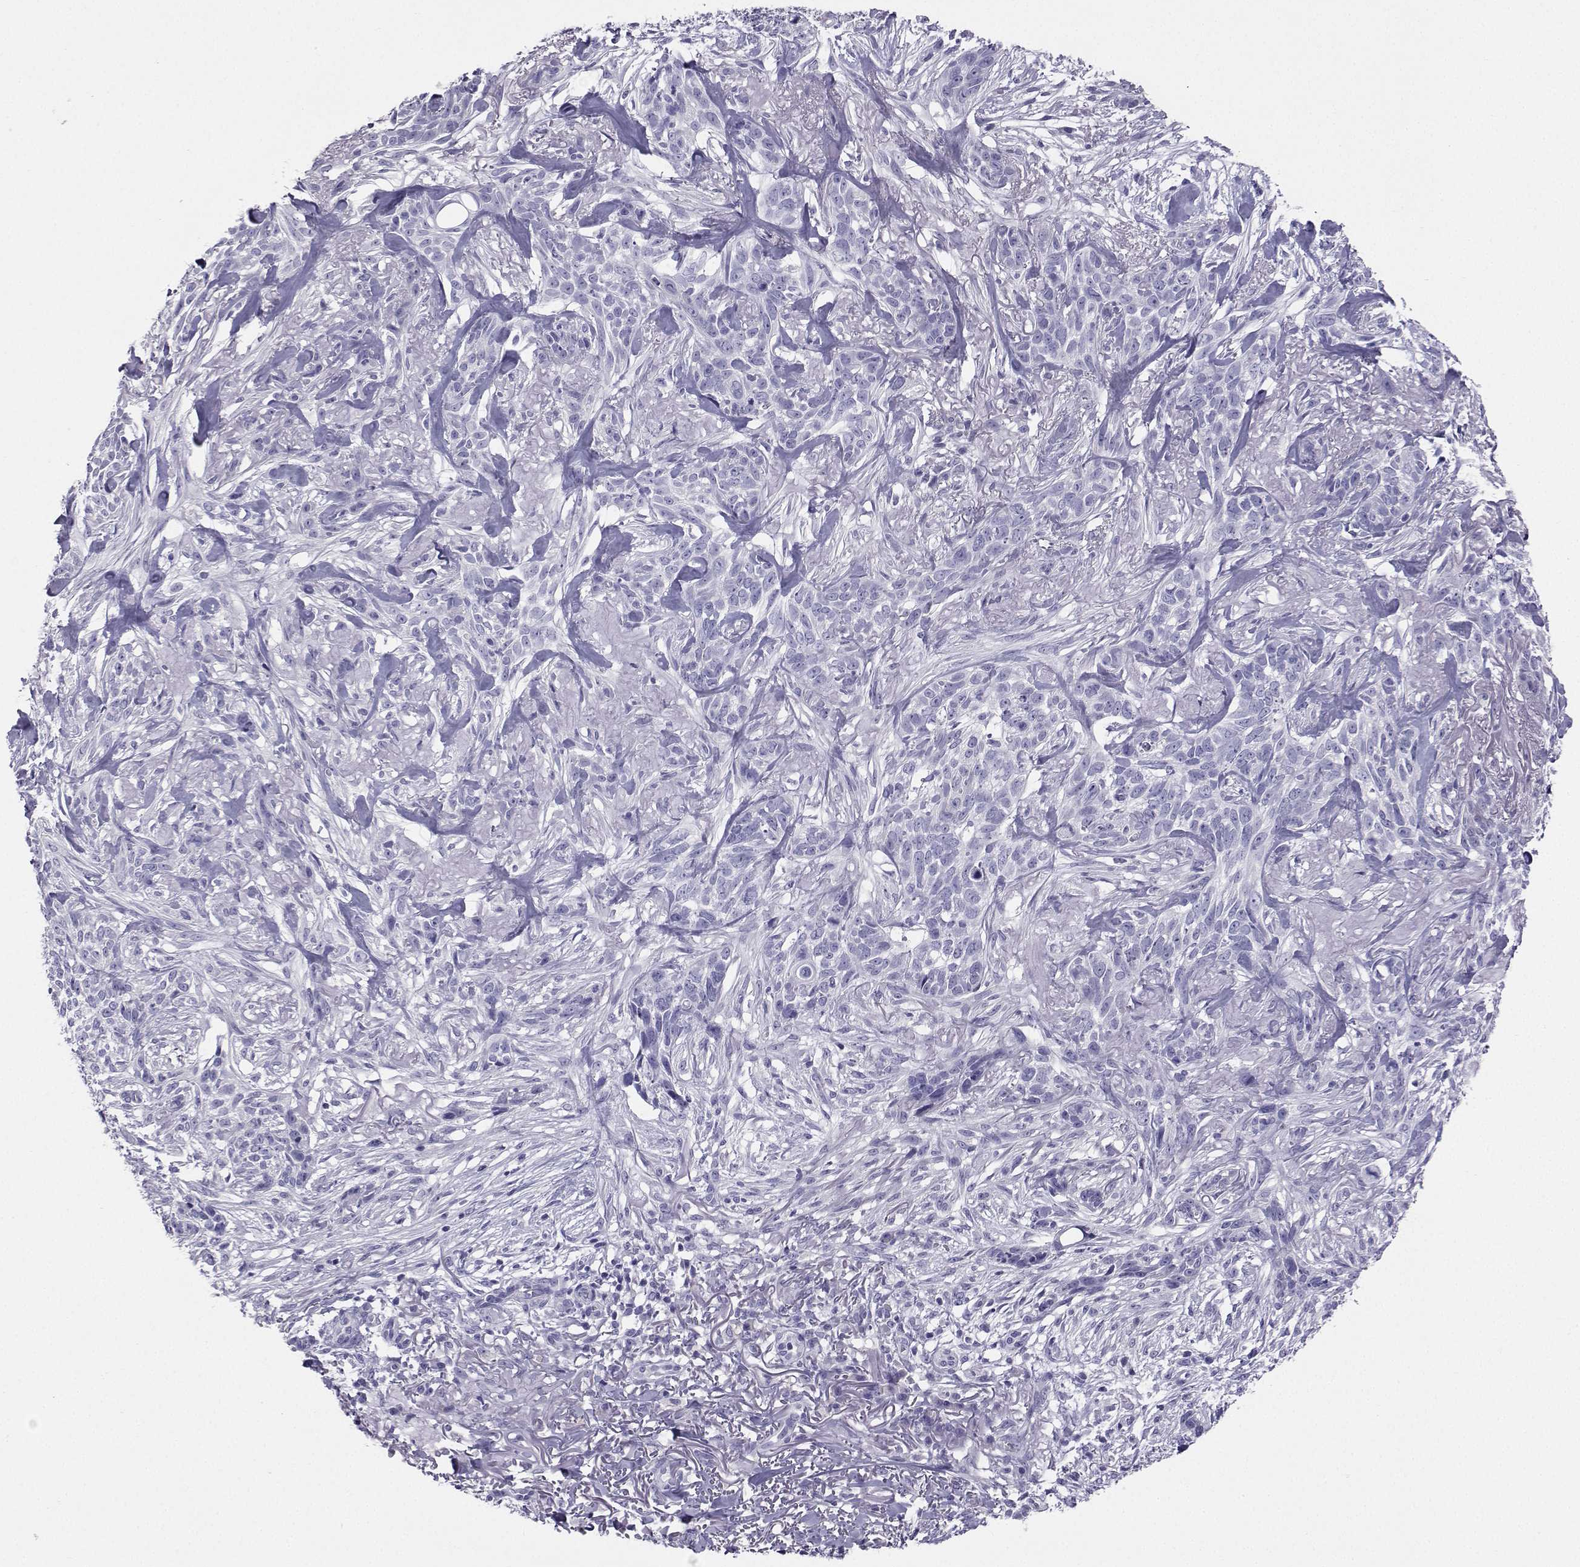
{"staining": {"intensity": "negative", "quantity": "none", "location": "none"}, "tissue": "skin cancer", "cell_type": "Tumor cells", "image_type": "cancer", "snomed": [{"axis": "morphology", "description": "Basal cell carcinoma"}, {"axis": "topography", "description": "Skin"}], "caption": "This is an immunohistochemistry photomicrograph of human skin basal cell carcinoma. There is no expression in tumor cells.", "gene": "PLIN4", "patient": {"sex": "male", "age": 74}}